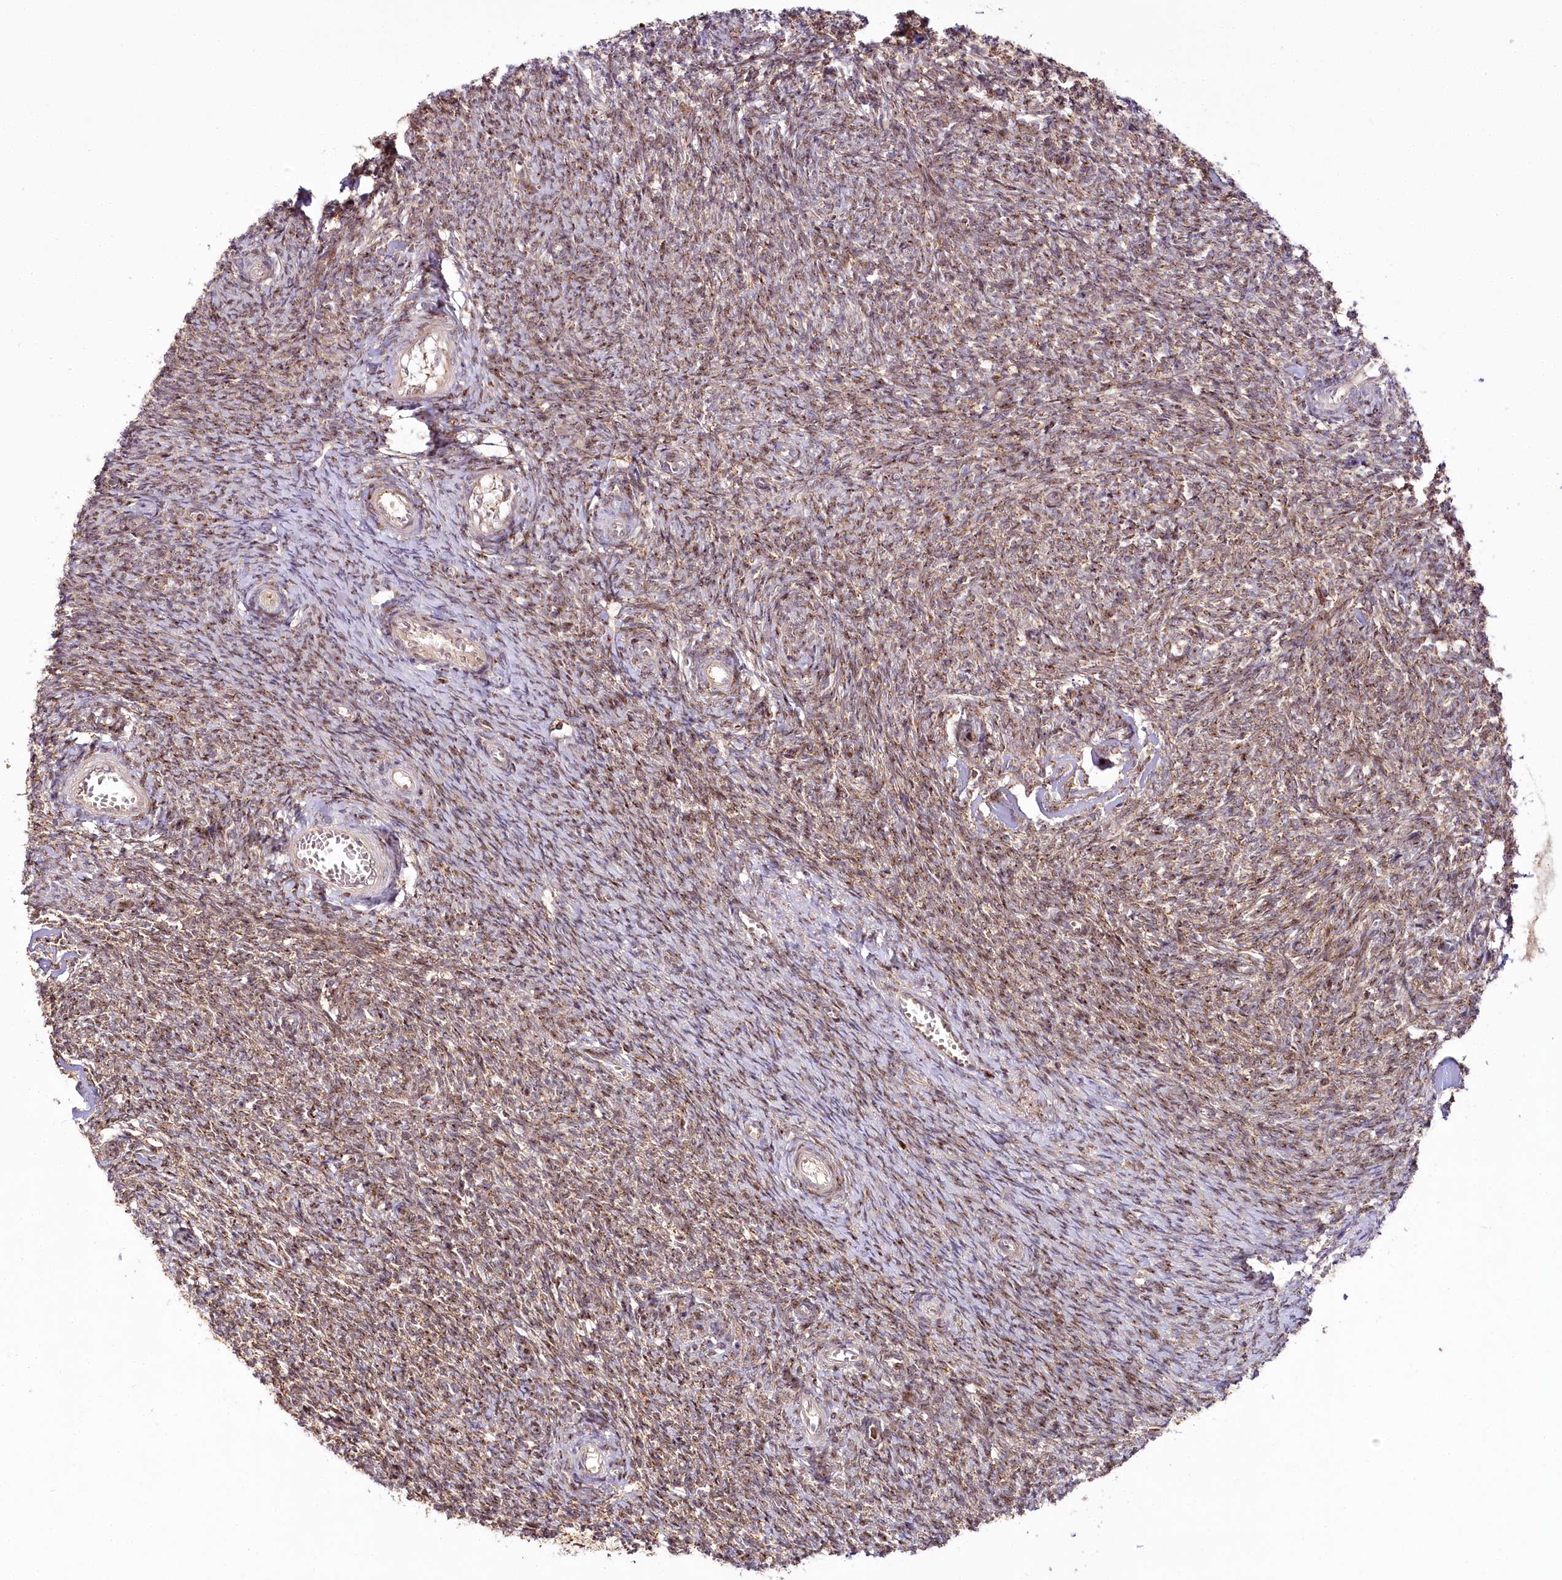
{"staining": {"intensity": "moderate", "quantity": ">75%", "location": "cytoplasmic/membranous,nuclear"}, "tissue": "ovary", "cell_type": "Ovarian stroma cells", "image_type": "normal", "snomed": [{"axis": "morphology", "description": "Normal tissue, NOS"}, {"axis": "topography", "description": "Ovary"}], "caption": "Immunohistochemistry (IHC) histopathology image of benign ovary stained for a protein (brown), which displays medium levels of moderate cytoplasmic/membranous,nuclear staining in approximately >75% of ovarian stroma cells.", "gene": "COPG1", "patient": {"sex": "female", "age": 44}}